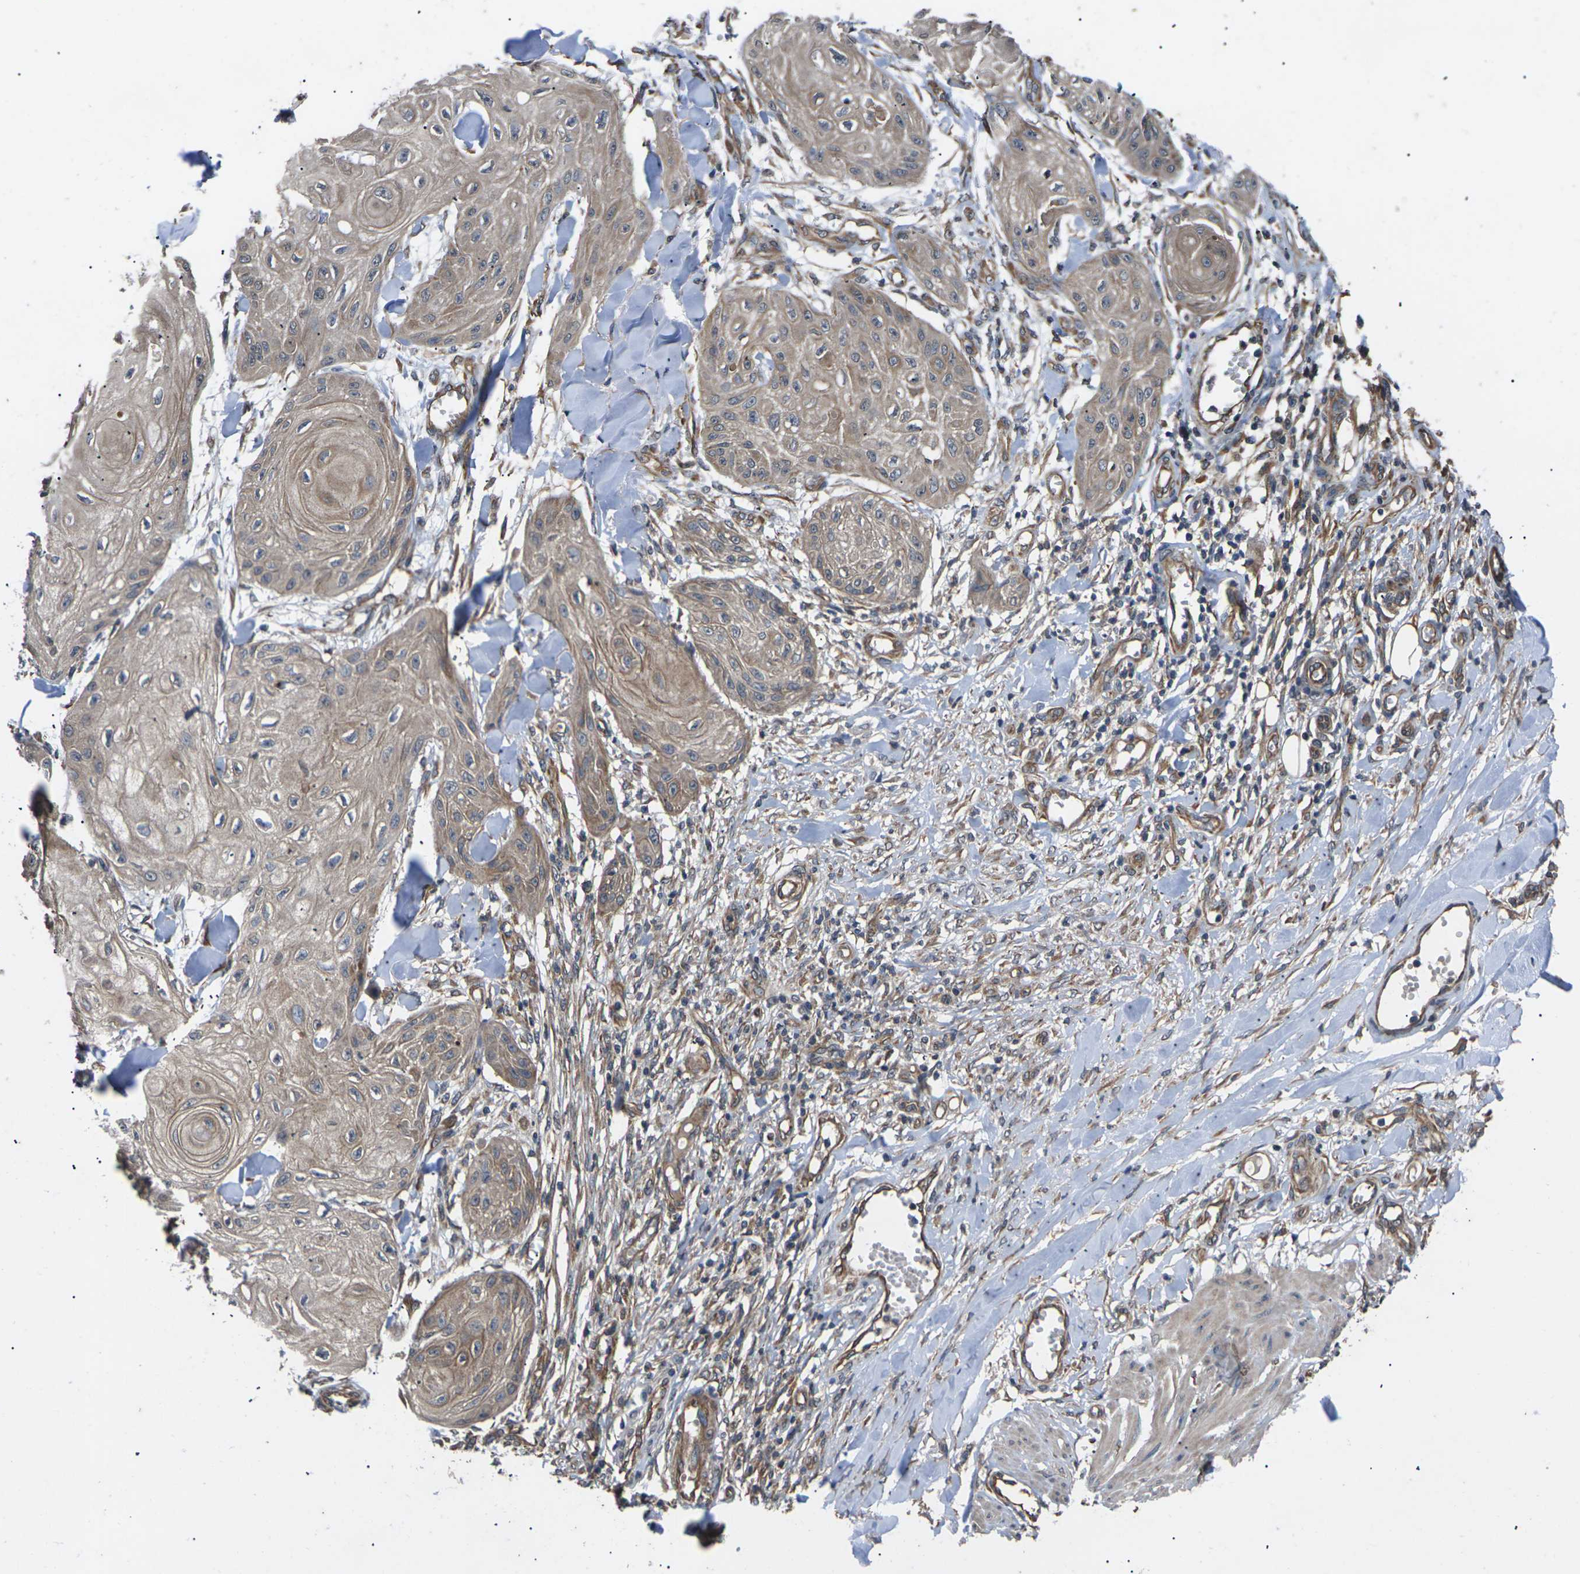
{"staining": {"intensity": "moderate", "quantity": ">75%", "location": "cytoplasmic/membranous"}, "tissue": "skin cancer", "cell_type": "Tumor cells", "image_type": "cancer", "snomed": [{"axis": "morphology", "description": "Squamous cell carcinoma, NOS"}, {"axis": "topography", "description": "Skin"}], "caption": "Immunohistochemical staining of human skin cancer (squamous cell carcinoma) displays moderate cytoplasmic/membranous protein positivity in approximately >75% of tumor cells.", "gene": "DKK2", "patient": {"sex": "male", "age": 74}}